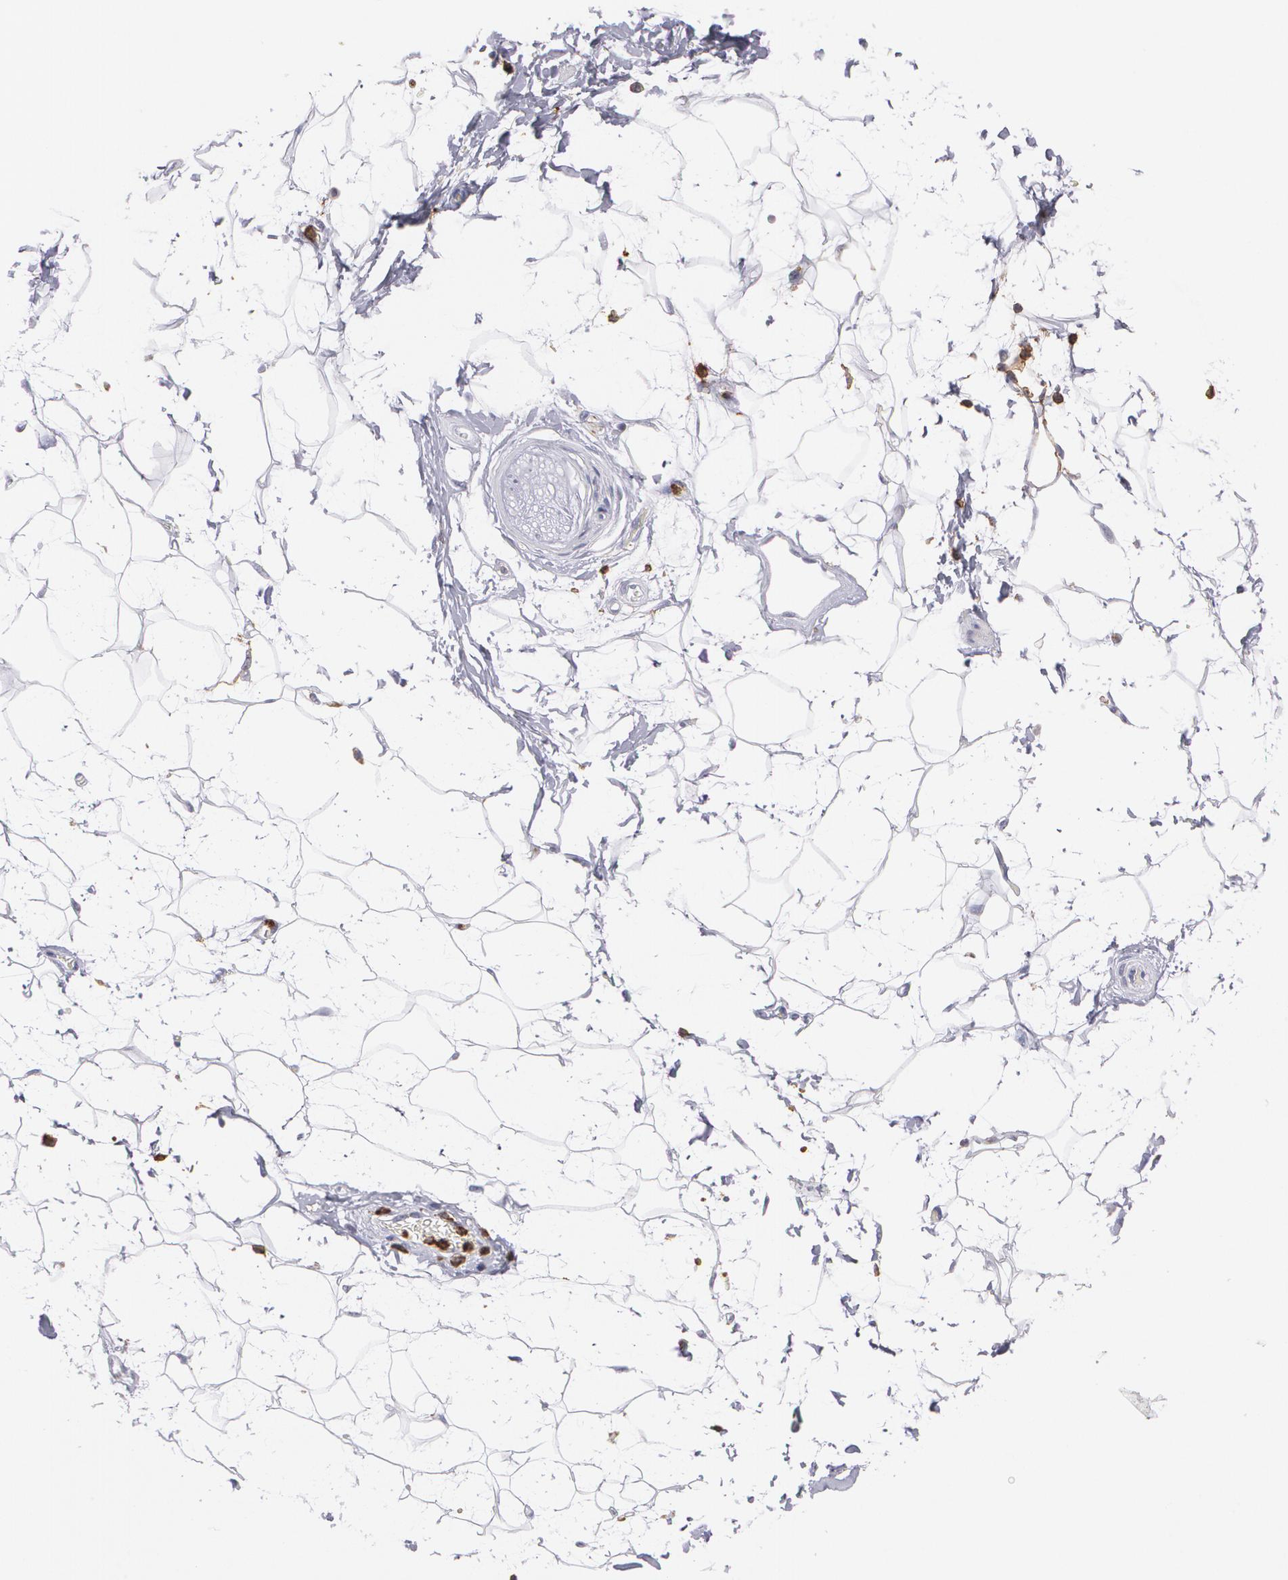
{"staining": {"intensity": "negative", "quantity": "none", "location": "none"}, "tissue": "adipose tissue", "cell_type": "Adipocytes", "image_type": "normal", "snomed": [{"axis": "morphology", "description": "Normal tissue, NOS"}, {"axis": "topography", "description": "Soft tissue"}], "caption": "DAB (3,3'-diaminobenzidine) immunohistochemical staining of unremarkable human adipose tissue exhibits no significant positivity in adipocytes.", "gene": "PTPRC", "patient": {"sex": "male", "age": 72}}